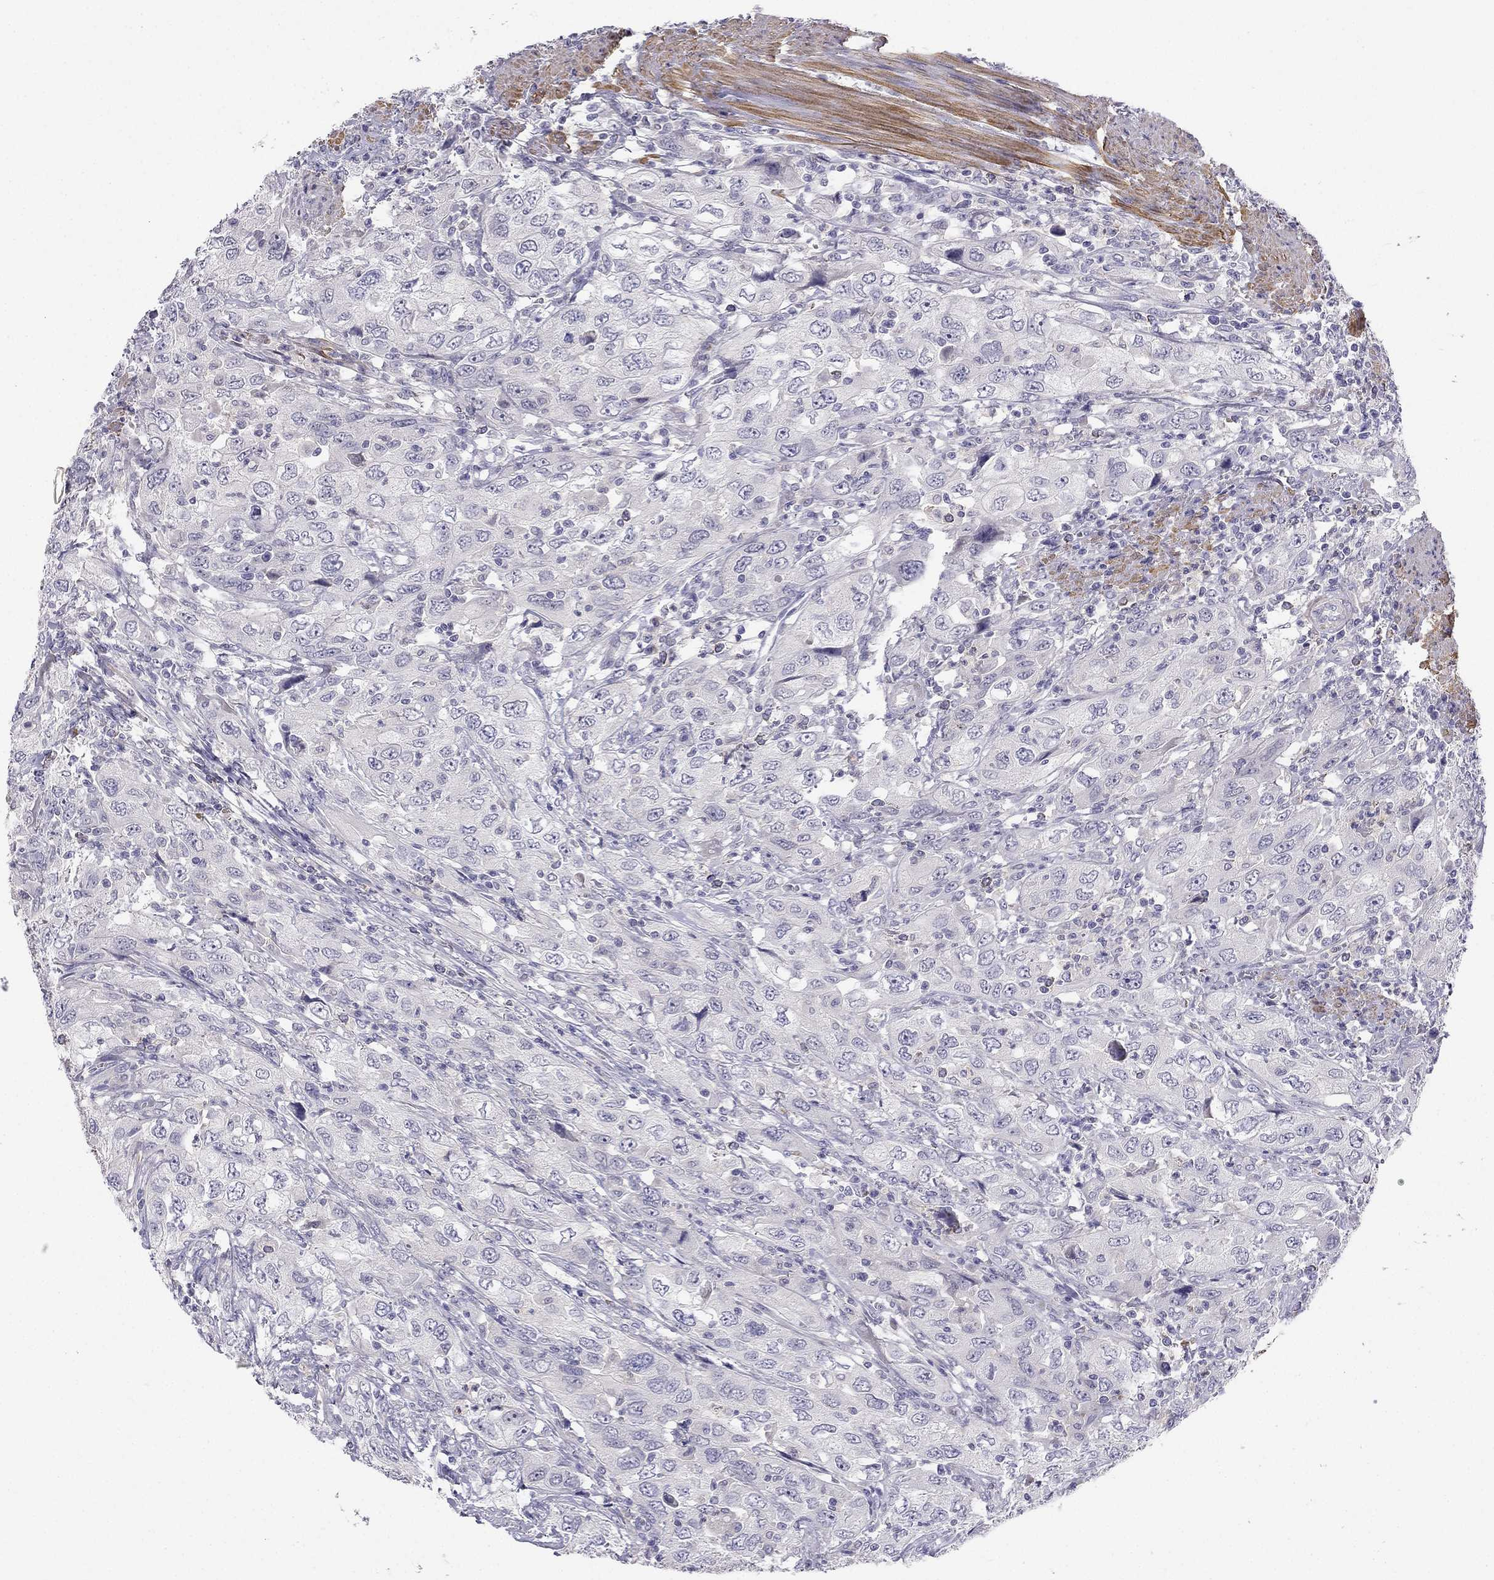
{"staining": {"intensity": "negative", "quantity": "none", "location": "none"}, "tissue": "urothelial cancer", "cell_type": "Tumor cells", "image_type": "cancer", "snomed": [{"axis": "morphology", "description": "Urothelial carcinoma, High grade"}, {"axis": "topography", "description": "Urinary bladder"}], "caption": "IHC of urothelial cancer demonstrates no staining in tumor cells.", "gene": "C16orf89", "patient": {"sex": "male", "age": 76}}